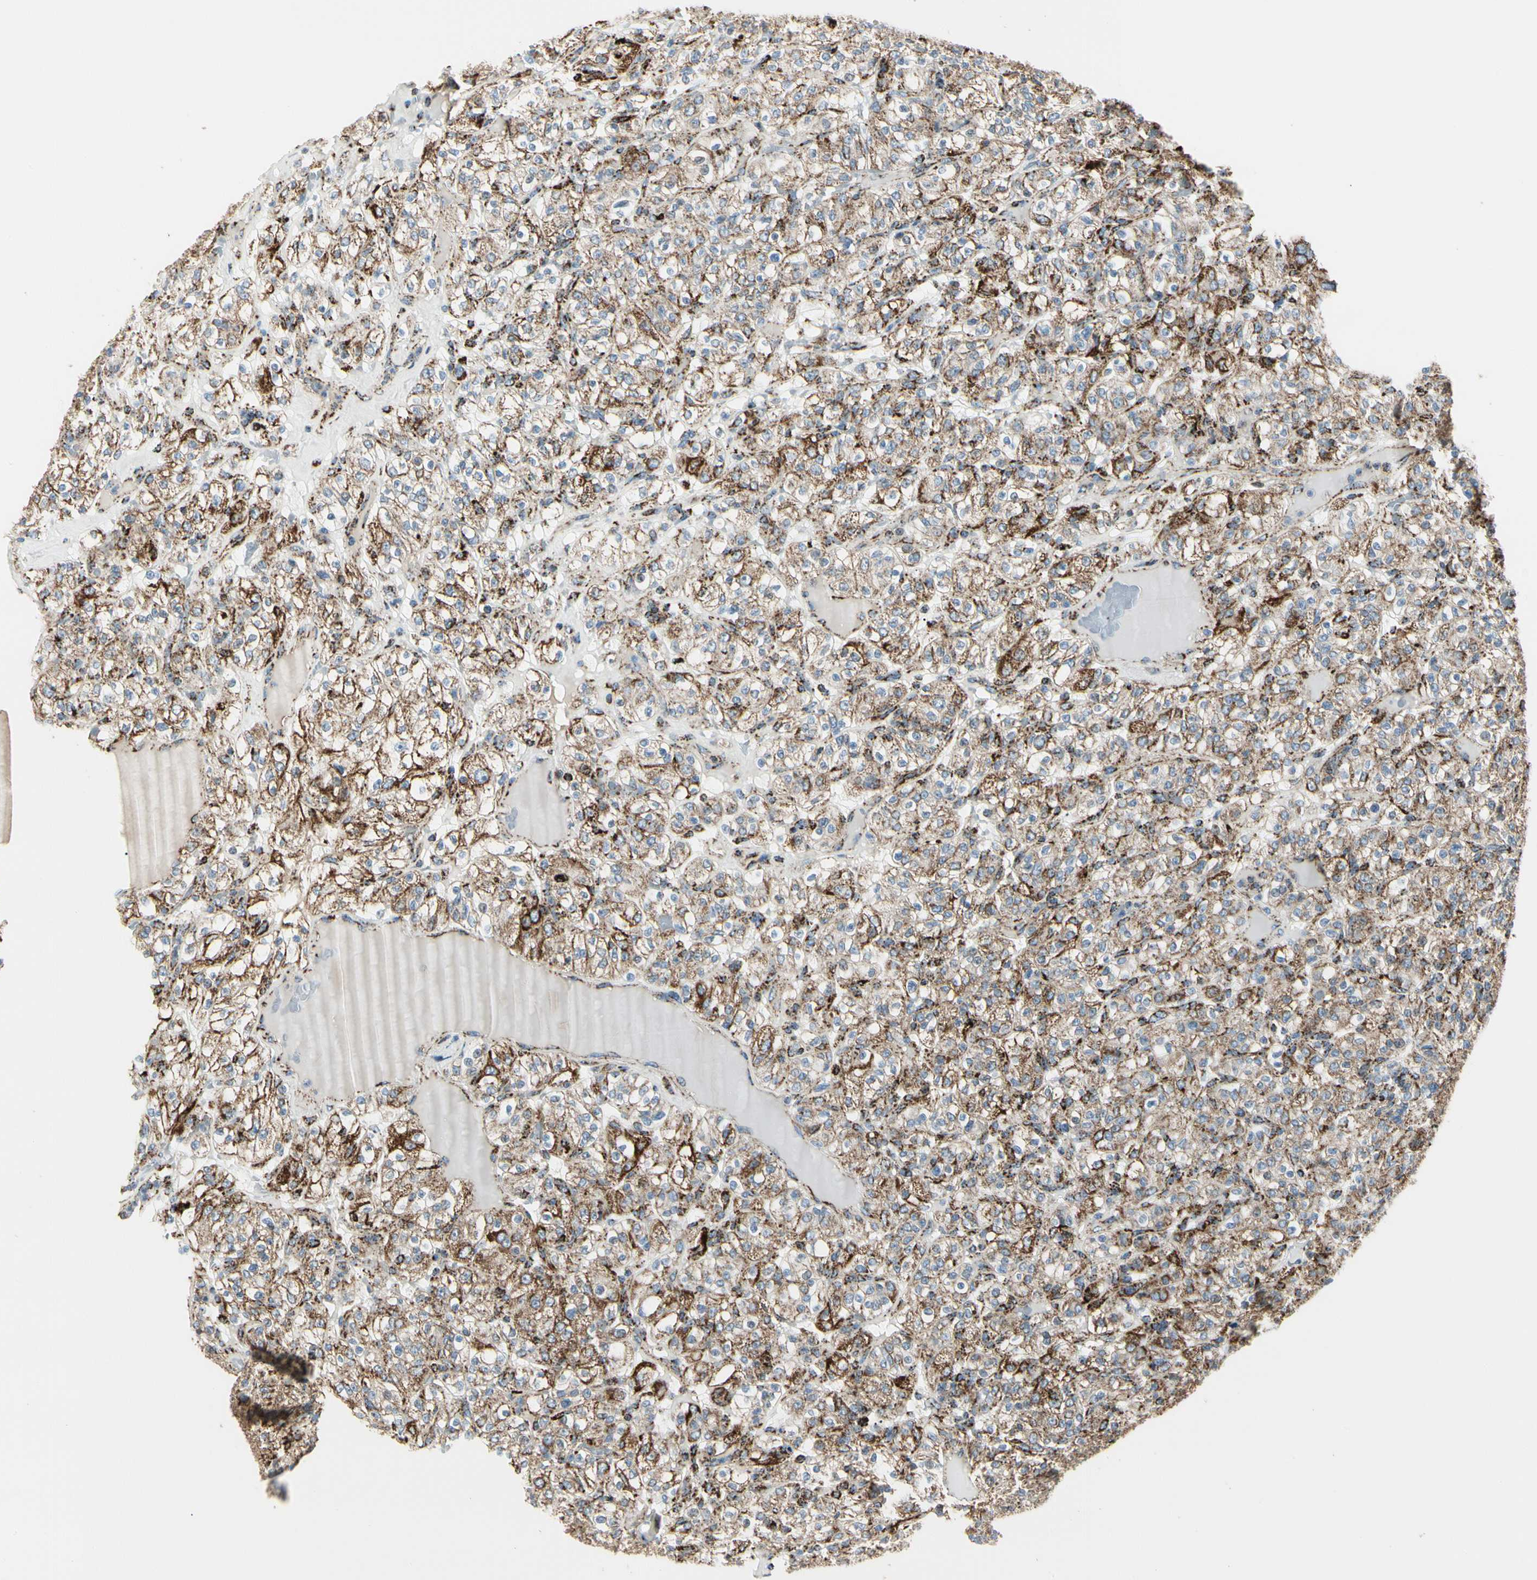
{"staining": {"intensity": "moderate", "quantity": ">75%", "location": "cytoplasmic/membranous"}, "tissue": "renal cancer", "cell_type": "Tumor cells", "image_type": "cancer", "snomed": [{"axis": "morphology", "description": "Normal tissue, NOS"}, {"axis": "morphology", "description": "Adenocarcinoma, NOS"}, {"axis": "topography", "description": "Kidney"}], "caption": "Adenocarcinoma (renal) was stained to show a protein in brown. There is medium levels of moderate cytoplasmic/membranous staining in about >75% of tumor cells. Nuclei are stained in blue.", "gene": "ME2", "patient": {"sex": "female", "age": 72}}